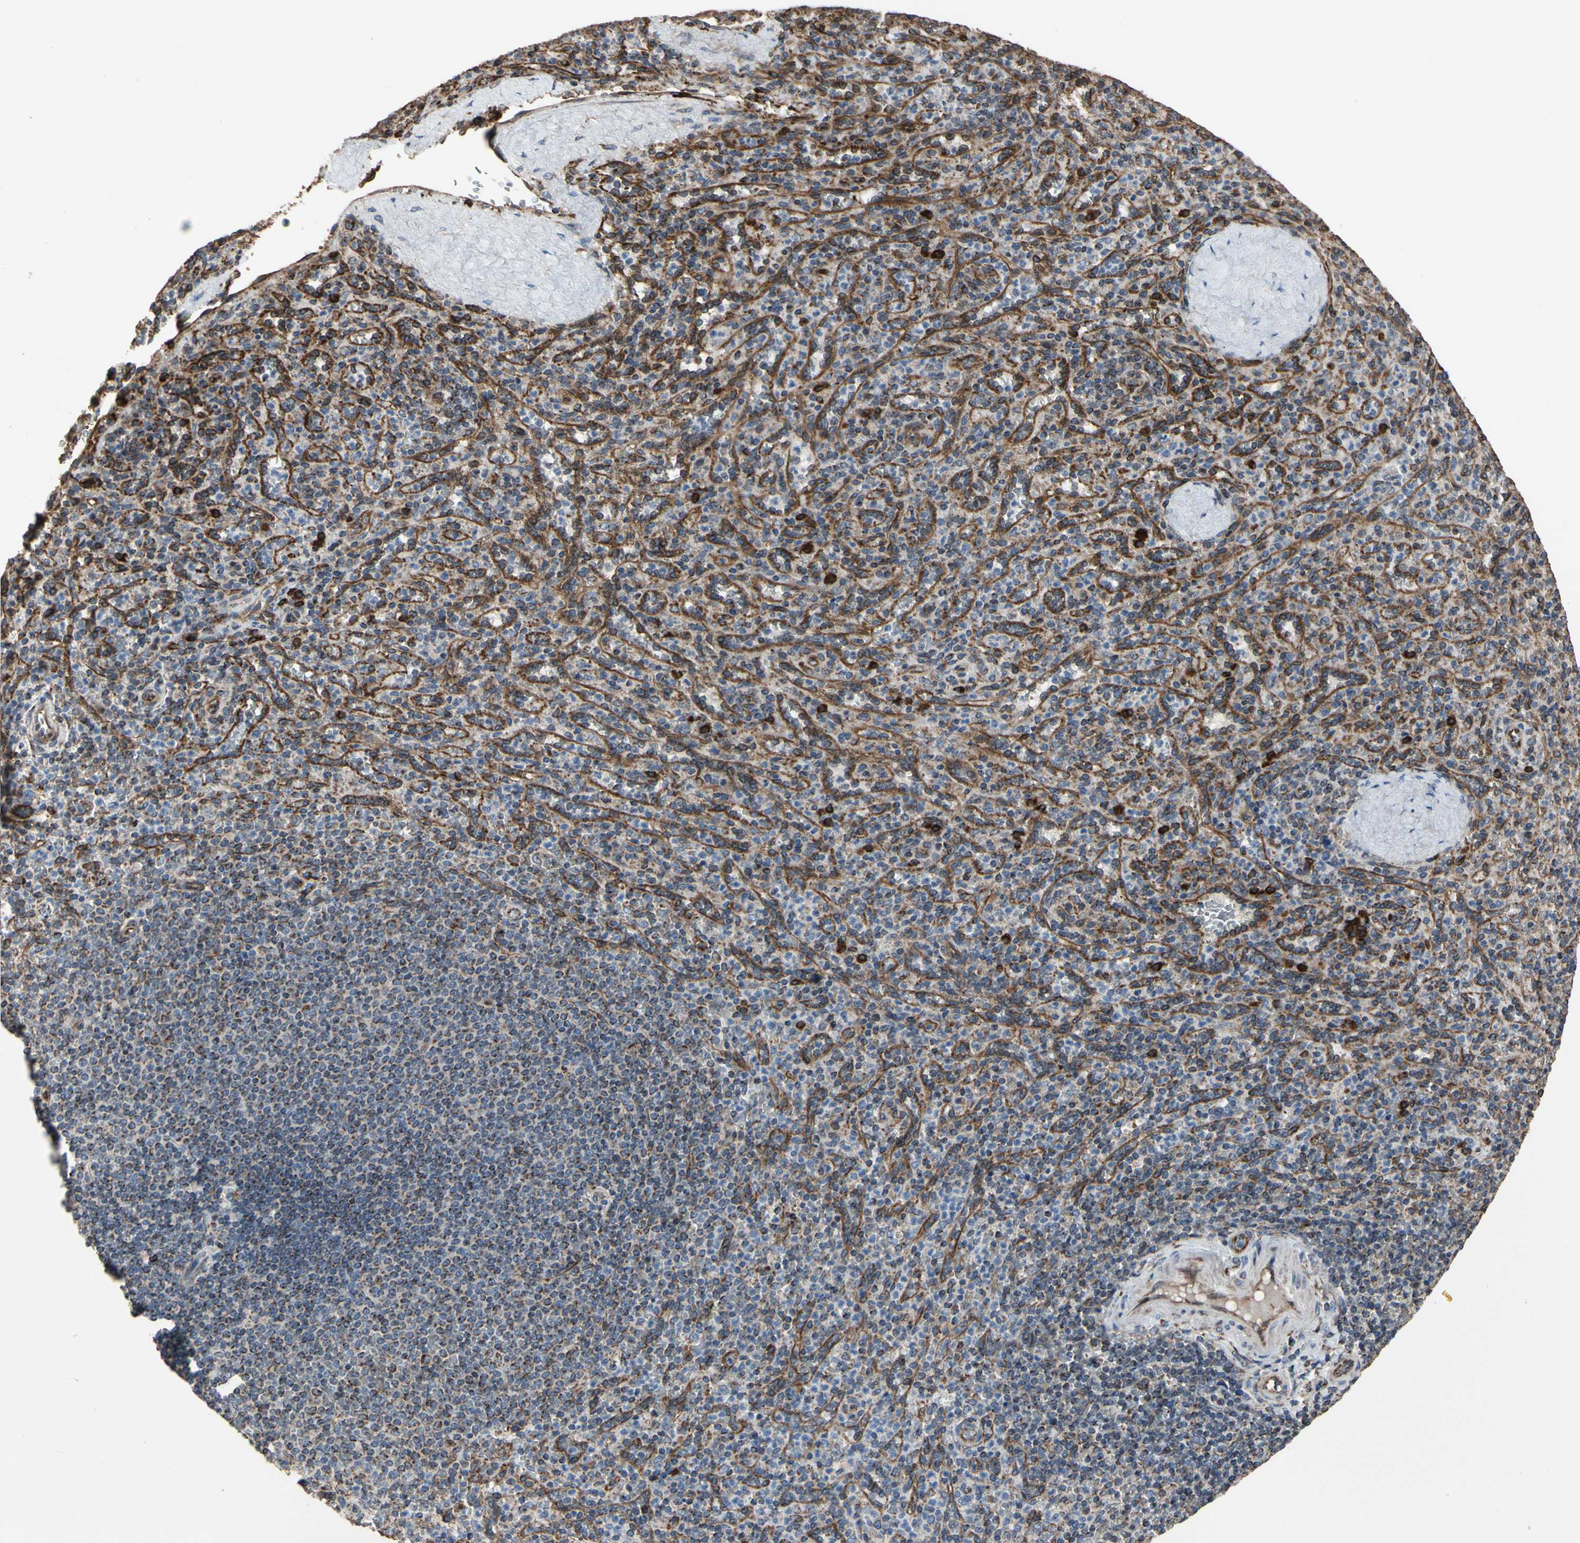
{"staining": {"intensity": "strong", "quantity": "<25%", "location": "cytoplasmic/membranous"}, "tissue": "spleen", "cell_type": "Cells in red pulp", "image_type": "normal", "snomed": [{"axis": "morphology", "description": "Normal tissue, NOS"}, {"axis": "topography", "description": "Spleen"}], "caption": "Protein expression analysis of normal spleen demonstrates strong cytoplasmic/membranous expression in about <25% of cells in red pulp. (DAB (3,3'-diaminobenzidine) IHC with brightfield microscopy, high magnification).", "gene": "TUBA1A", "patient": {"sex": "male", "age": 36}}